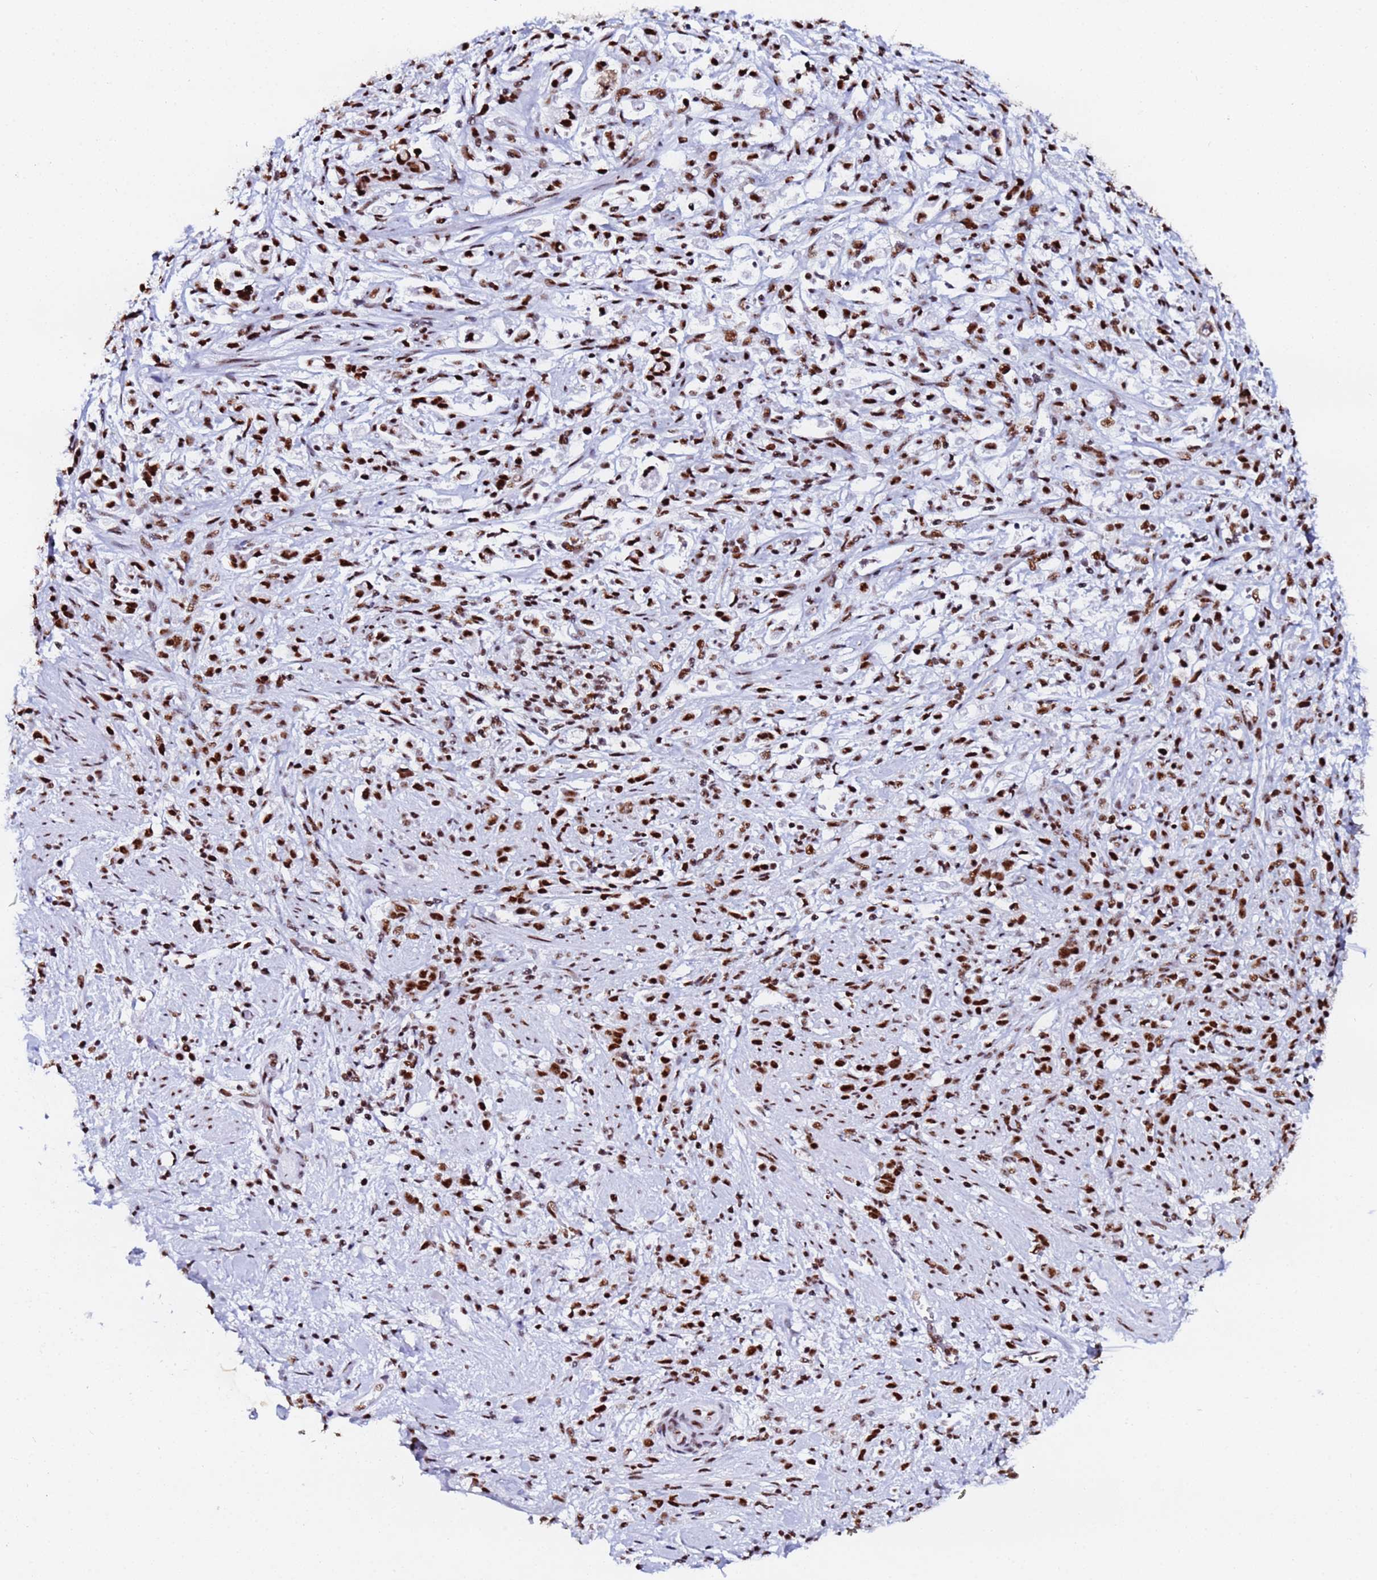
{"staining": {"intensity": "strong", "quantity": ">75%", "location": "nuclear"}, "tissue": "stomach cancer", "cell_type": "Tumor cells", "image_type": "cancer", "snomed": [{"axis": "morphology", "description": "Adenocarcinoma, NOS"}, {"axis": "topography", "description": "Stomach"}], "caption": "A micrograph of stomach adenocarcinoma stained for a protein demonstrates strong nuclear brown staining in tumor cells. The staining was performed using DAB, with brown indicating positive protein expression. Nuclei are stained blue with hematoxylin.", "gene": "SNRPA1", "patient": {"sex": "female", "age": 60}}